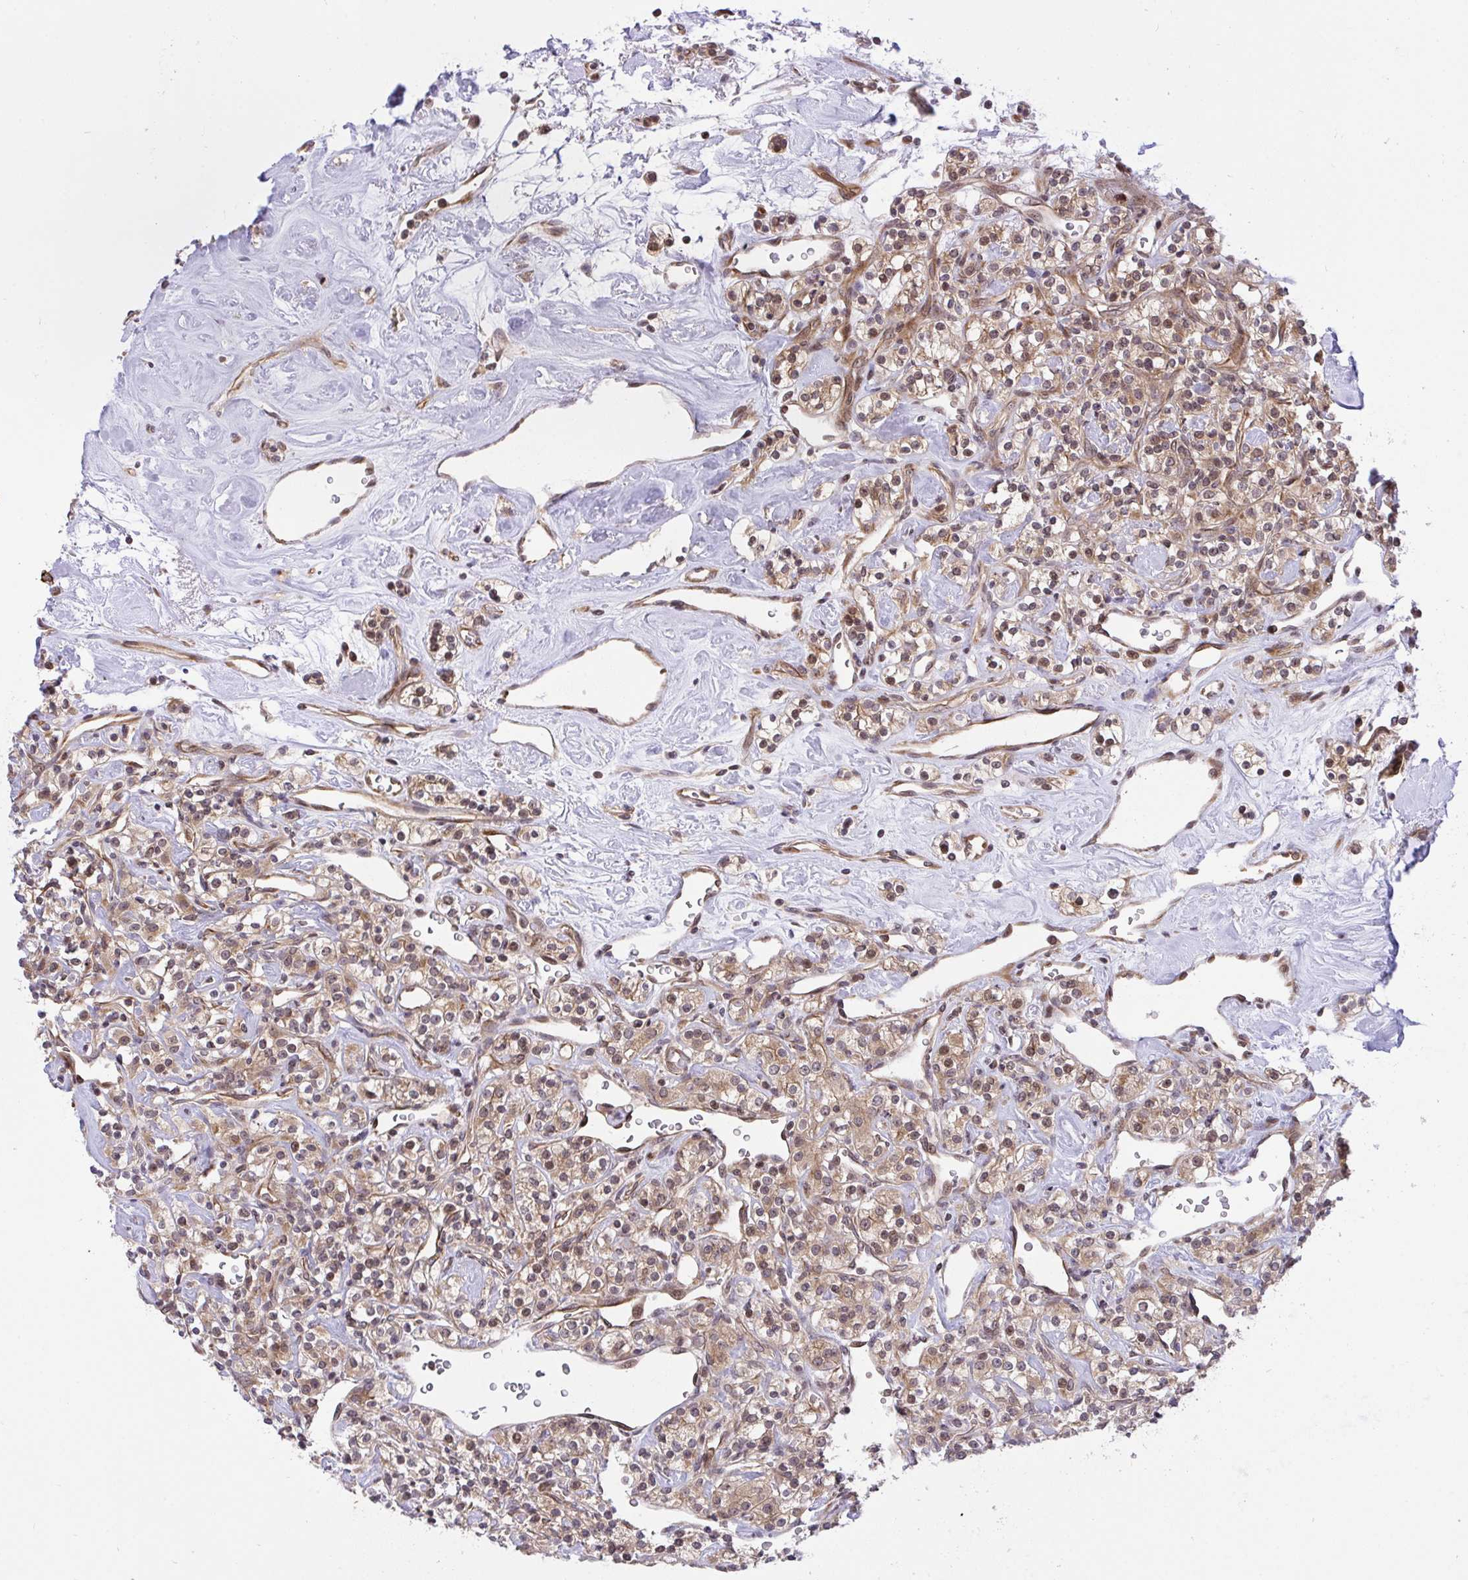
{"staining": {"intensity": "moderate", "quantity": ">75%", "location": "cytoplasmic/membranous"}, "tissue": "renal cancer", "cell_type": "Tumor cells", "image_type": "cancer", "snomed": [{"axis": "morphology", "description": "Adenocarcinoma, NOS"}, {"axis": "topography", "description": "Kidney"}], "caption": "This micrograph shows adenocarcinoma (renal) stained with immunohistochemistry to label a protein in brown. The cytoplasmic/membranous of tumor cells show moderate positivity for the protein. Nuclei are counter-stained blue.", "gene": "ERI1", "patient": {"sex": "male", "age": 77}}